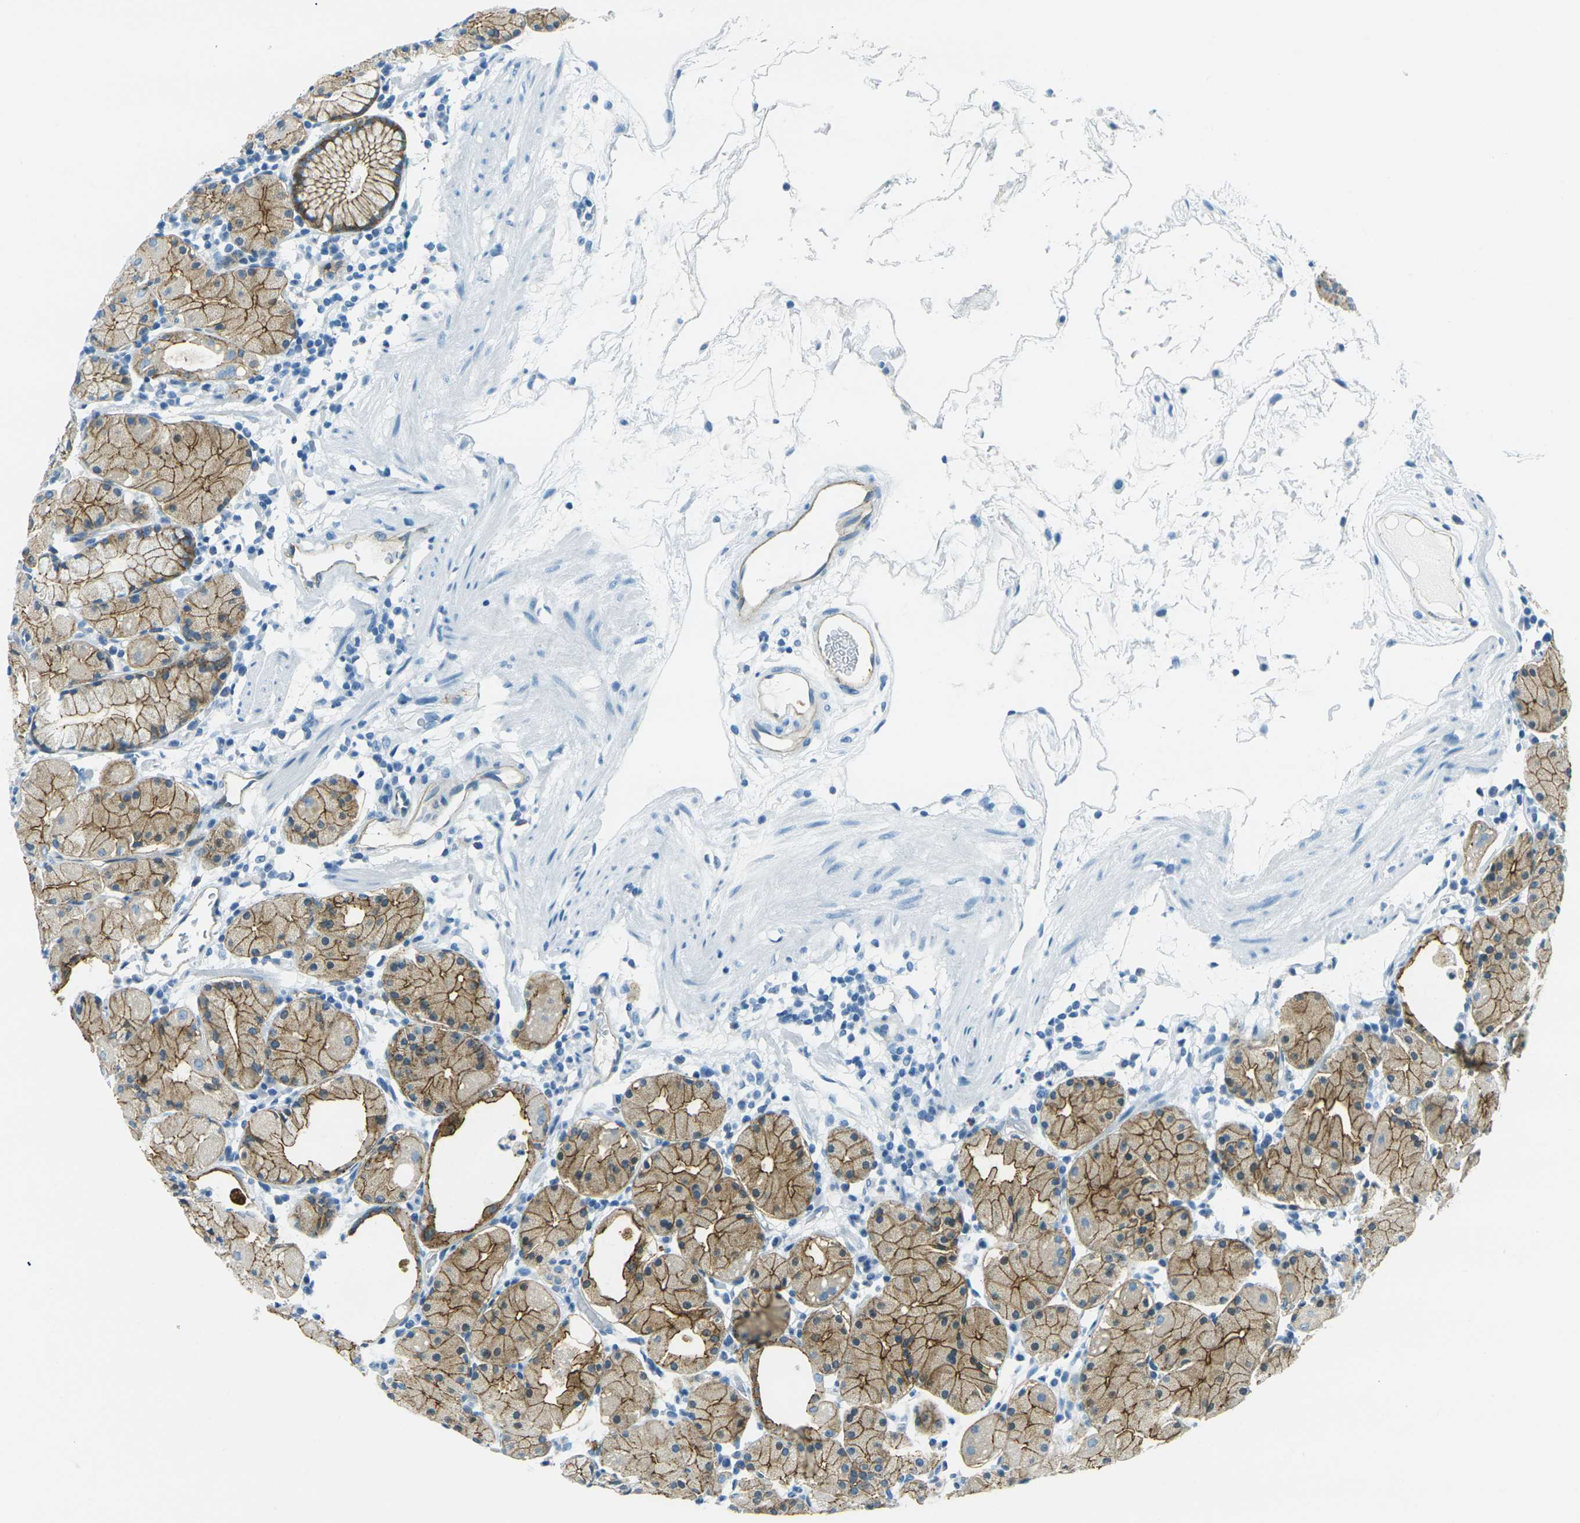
{"staining": {"intensity": "moderate", "quantity": ">75%", "location": "cytoplasmic/membranous"}, "tissue": "stomach", "cell_type": "Glandular cells", "image_type": "normal", "snomed": [{"axis": "morphology", "description": "Normal tissue, NOS"}, {"axis": "topography", "description": "Stomach"}, {"axis": "topography", "description": "Stomach, lower"}], "caption": "IHC photomicrograph of unremarkable stomach stained for a protein (brown), which reveals medium levels of moderate cytoplasmic/membranous expression in about >75% of glandular cells.", "gene": "OCLN", "patient": {"sex": "female", "age": 75}}